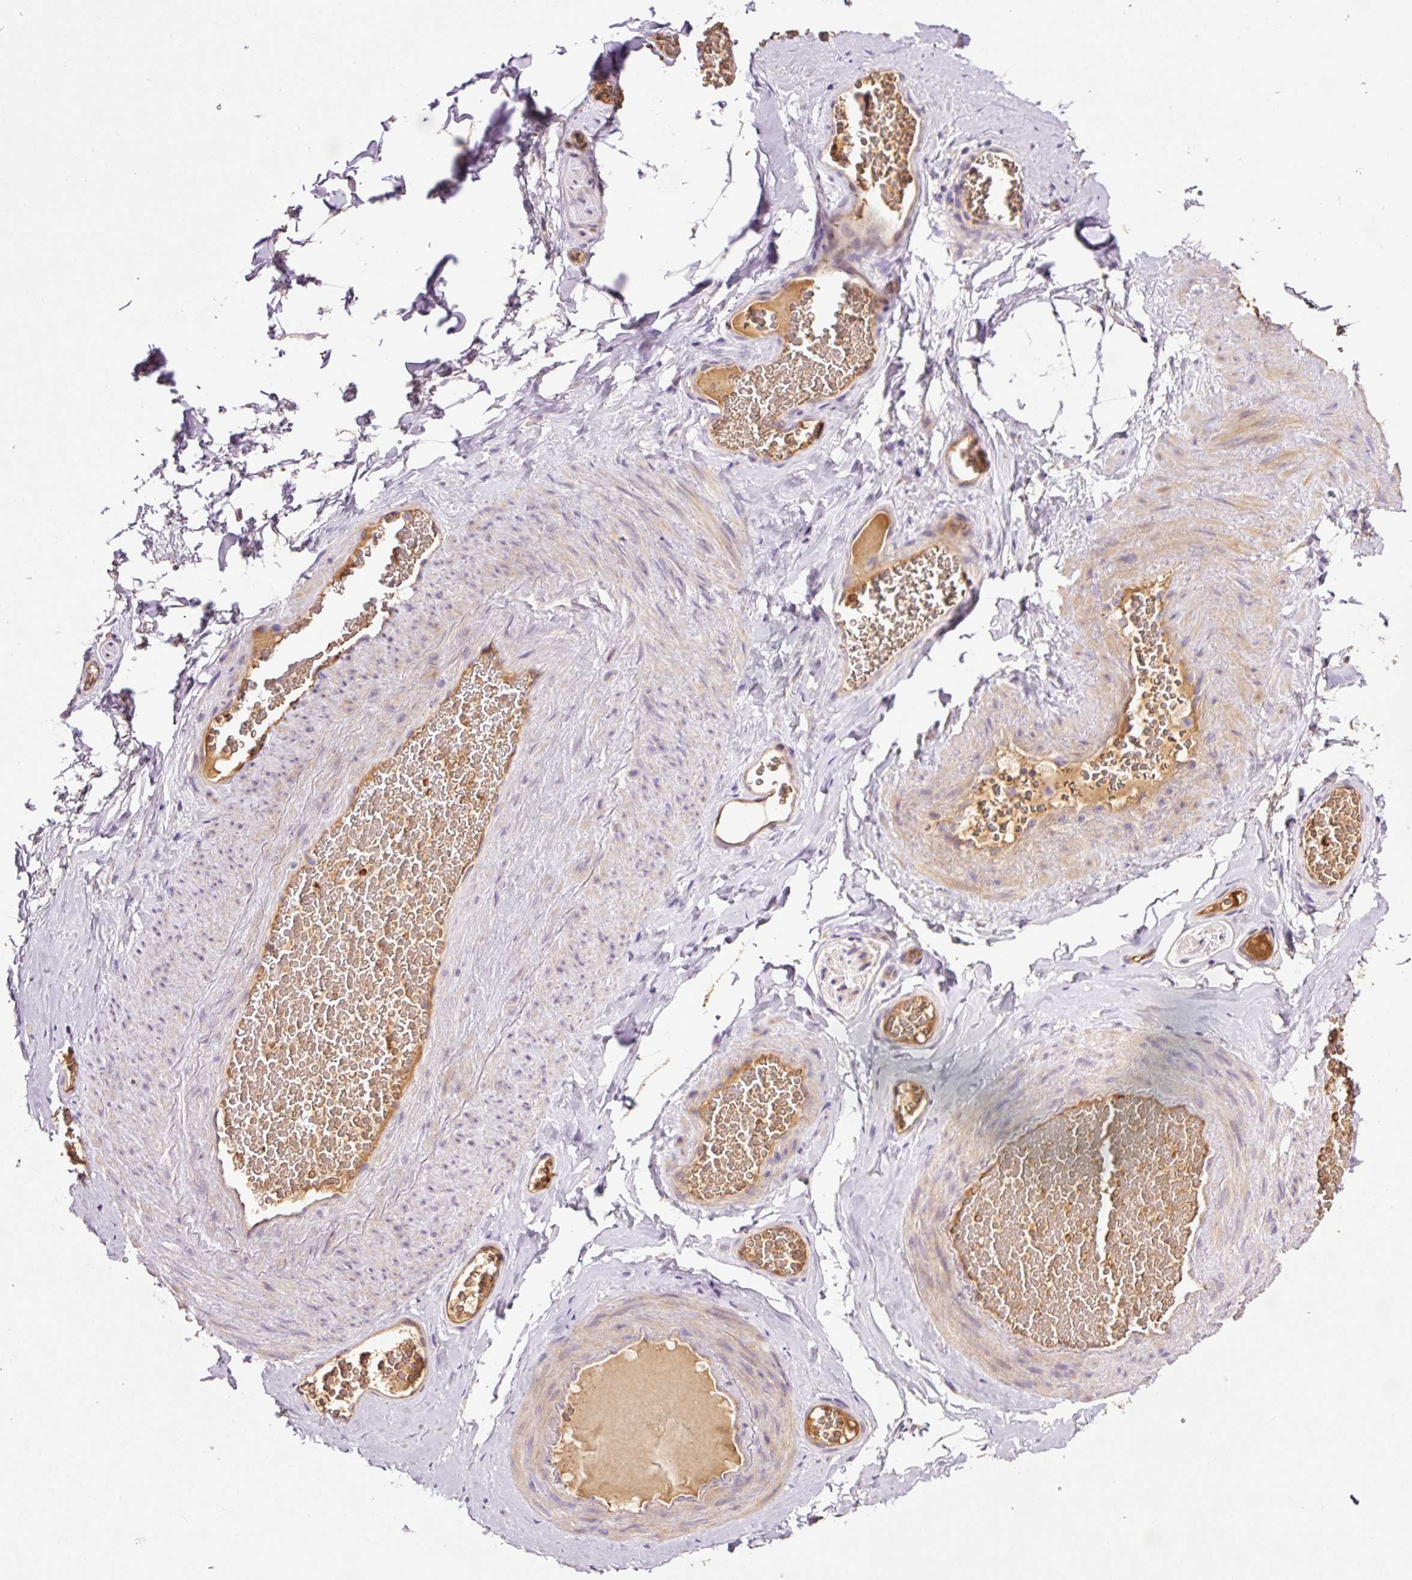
{"staining": {"intensity": "weak", "quantity": "<25%", "location": "cytoplasmic/membranous"}, "tissue": "adipose tissue", "cell_type": "Adipocytes", "image_type": "normal", "snomed": [{"axis": "morphology", "description": "Normal tissue, NOS"}, {"axis": "topography", "description": "Vascular tissue"}, {"axis": "topography", "description": "Peripheral nerve tissue"}], "caption": "An immunohistochemistry (IHC) micrograph of unremarkable adipose tissue is shown. There is no staining in adipocytes of adipose tissue.", "gene": "TMEM235", "patient": {"sex": "male", "age": 41}}